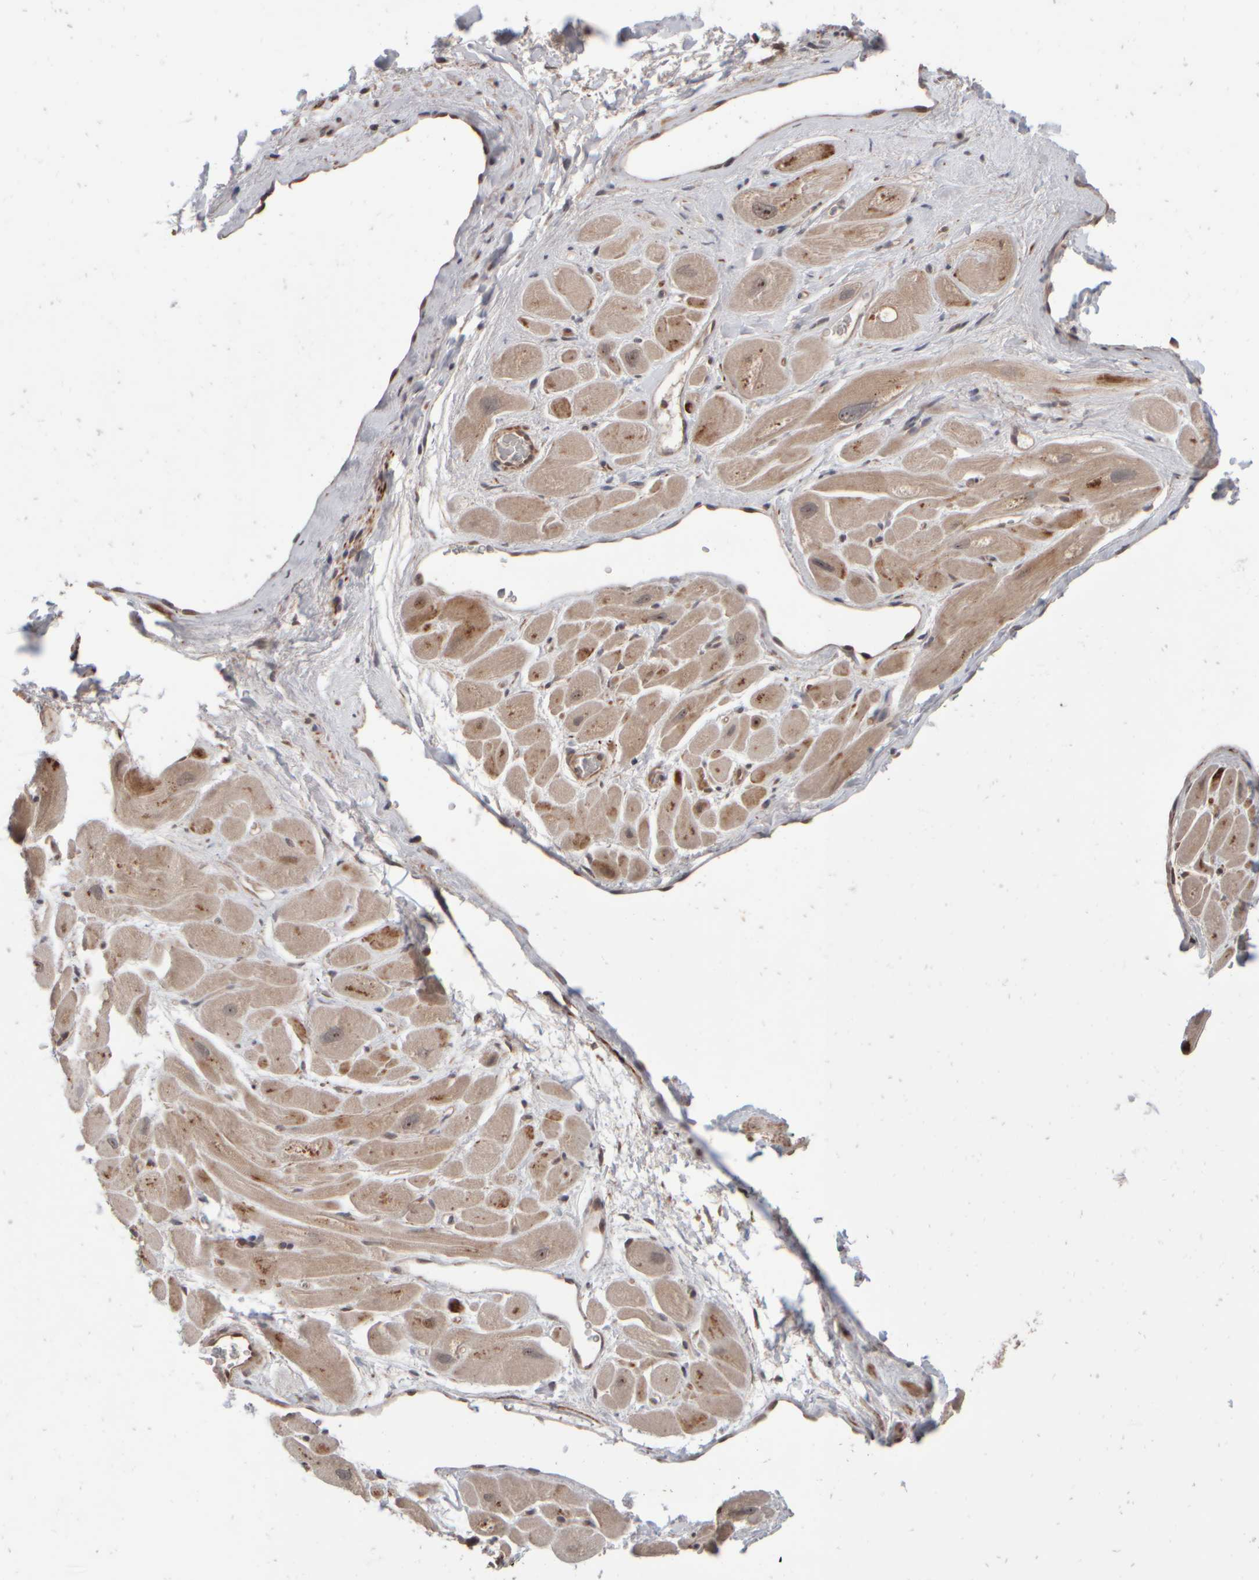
{"staining": {"intensity": "moderate", "quantity": "25%-75%", "location": "cytoplasmic/membranous"}, "tissue": "heart muscle", "cell_type": "Cardiomyocytes", "image_type": "normal", "snomed": [{"axis": "morphology", "description": "Normal tissue, NOS"}, {"axis": "topography", "description": "Heart"}], "caption": "Cardiomyocytes exhibit medium levels of moderate cytoplasmic/membranous positivity in about 25%-75% of cells in unremarkable human heart muscle.", "gene": "ABHD11", "patient": {"sex": "male", "age": 49}}